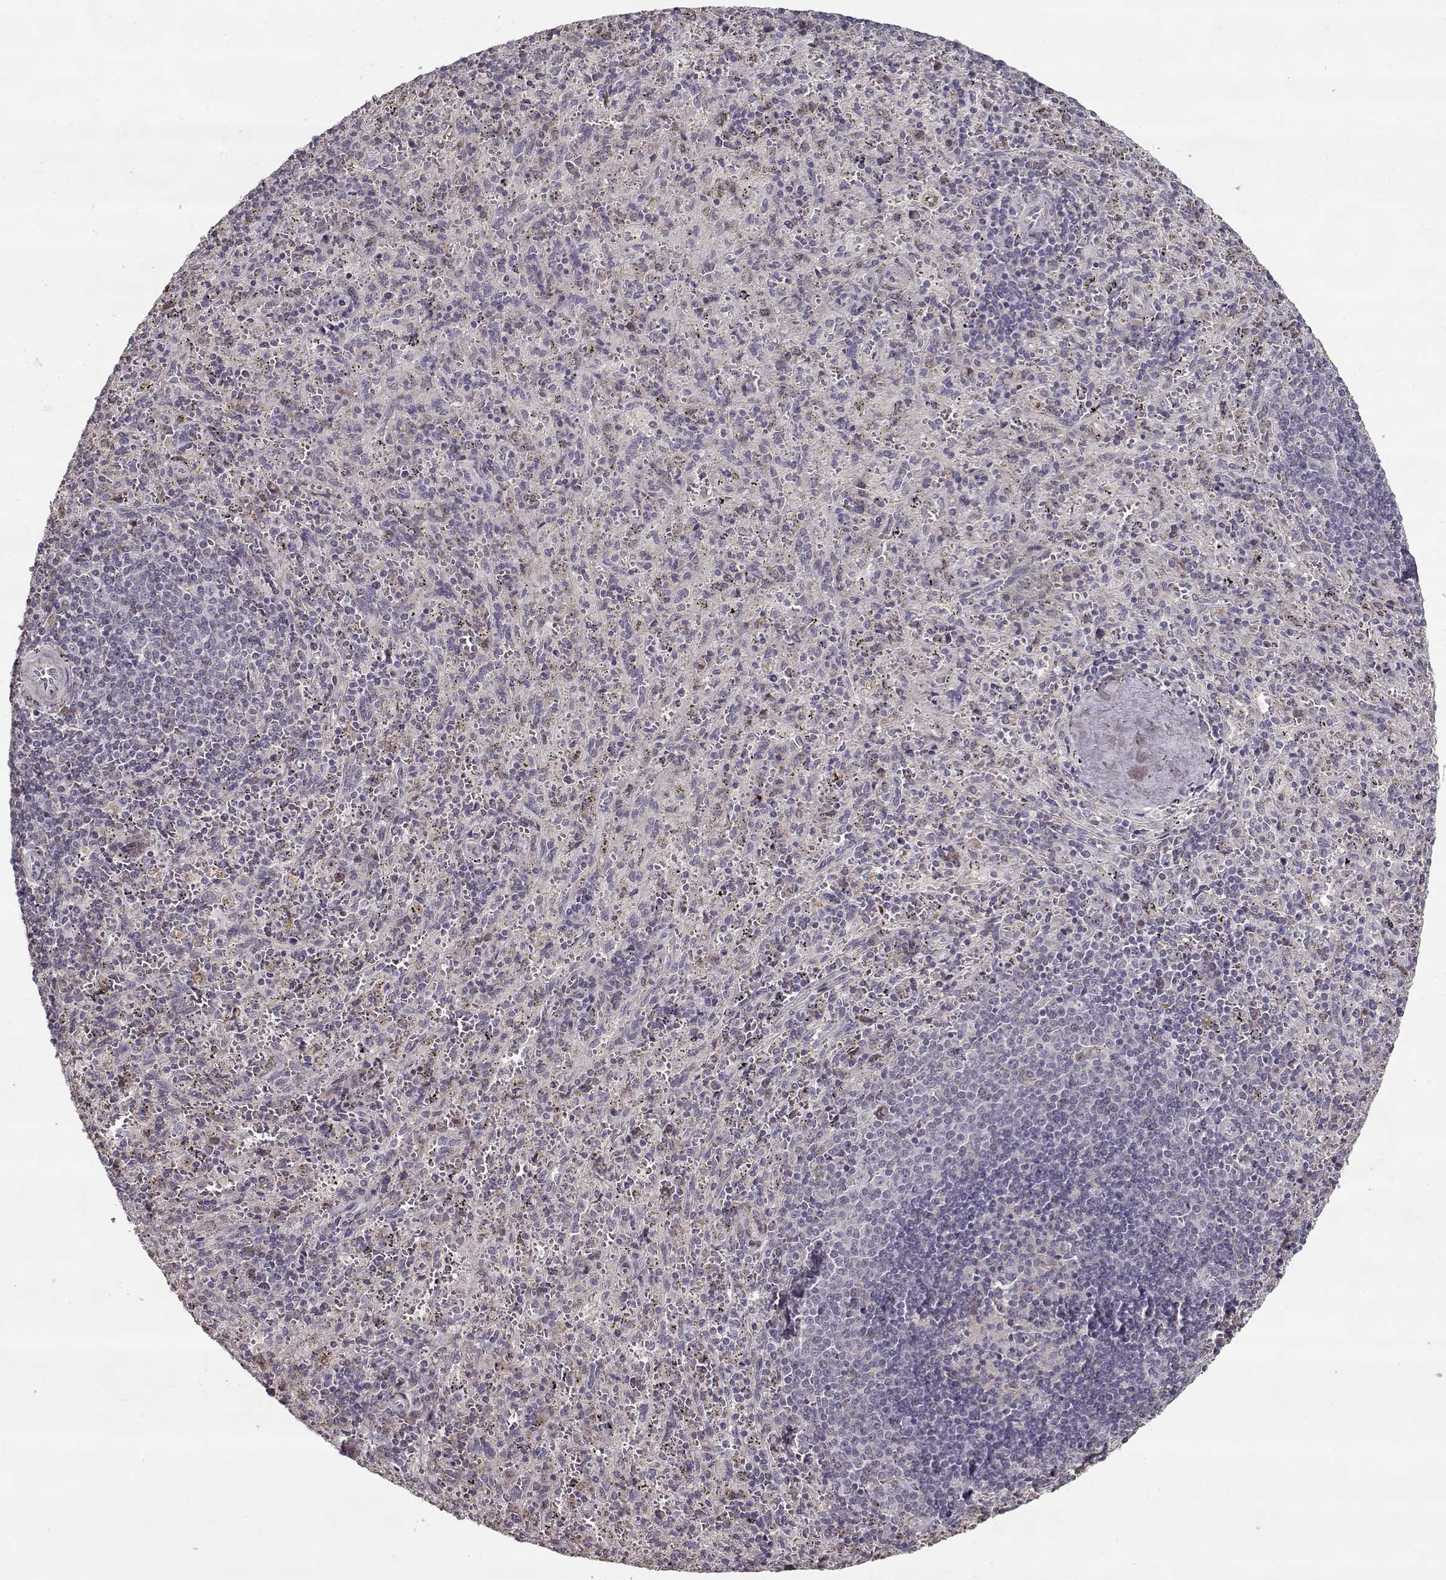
{"staining": {"intensity": "negative", "quantity": "none", "location": "none"}, "tissue": "spleen", "cell_type": "Cells in red pulp", "image_type": "normal", "snomed": [{"axis": "morphology", "description": "Normal tissue, NOS"}, {"axis": "topography", "description": "Spleen"}], "caption": "High power microscopy micrograph of an immunohistochemistry (IHC) micrograph of unremarkable spleen, revealing no significant staining in cells in red pulp. Brightfield microscopy of immunohistochemistry (IHC) stained with DAB (brown) and hematoxylin (blue), captured at high magnification.", "gene": "LAMA2", "patient": {"sex": "male", "age": 57}}